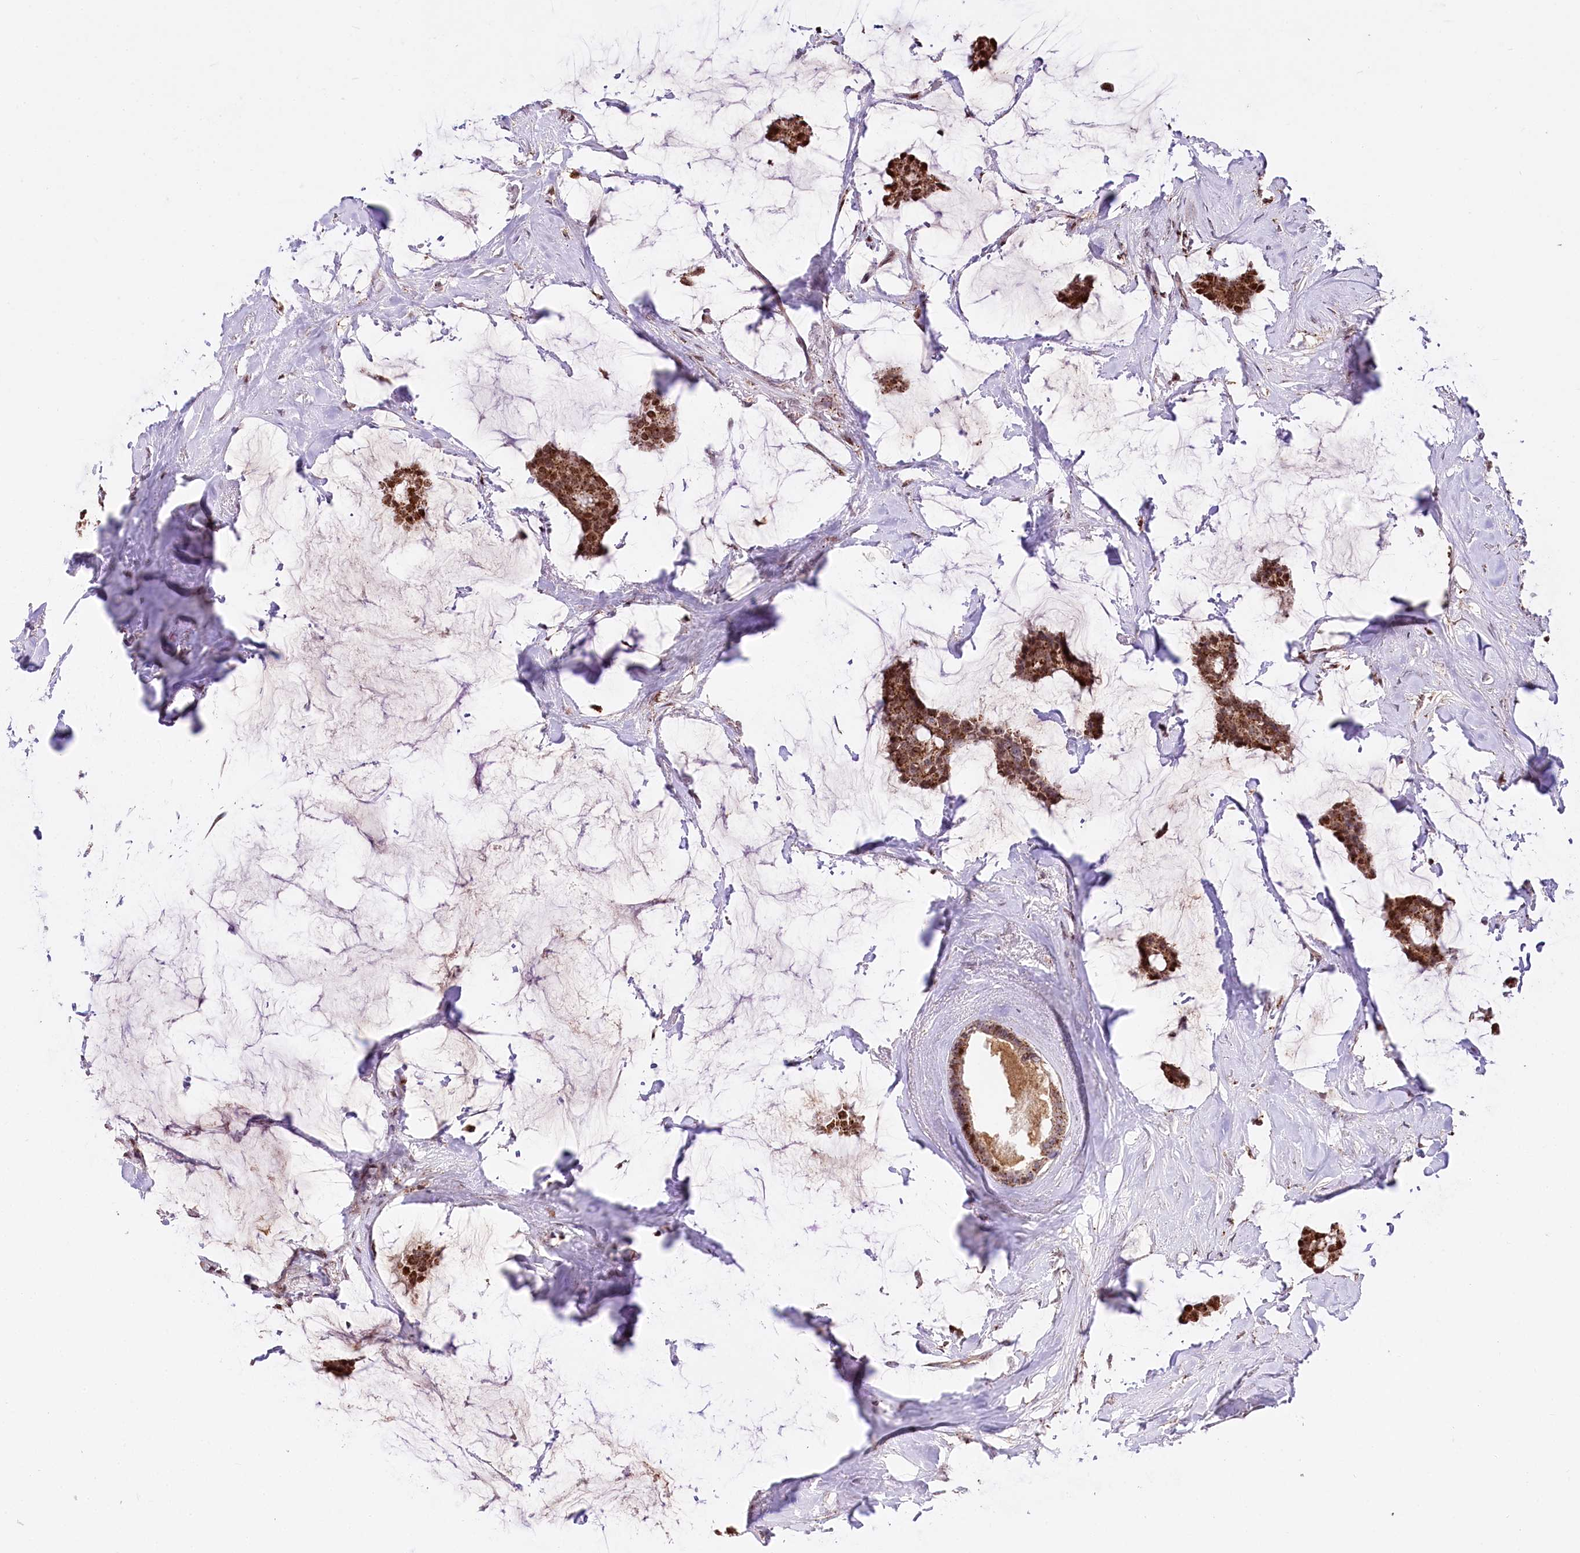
{"staining": {"intensity": "strong", "quantity": ">75%", "location": "cytoplasmic/membranous,nuclear"}, "tissue": "breast cancer", "cell_type": "Tumor cells", "image_type": "cancer", "snomed": [{"axis": "morphology", "description": "Duct carcinoma"}, {"axis": "topography", "description": "Breast"}], "caption": "Protein analysis of breast invasive ductal carcinoma tissue displays strong cytoplasmic/membranous and nuclear positivity in approximately >75% of tumor cells.", "gene": "ZFYVE27", "patient": {"sex": "female", "age": 93}}